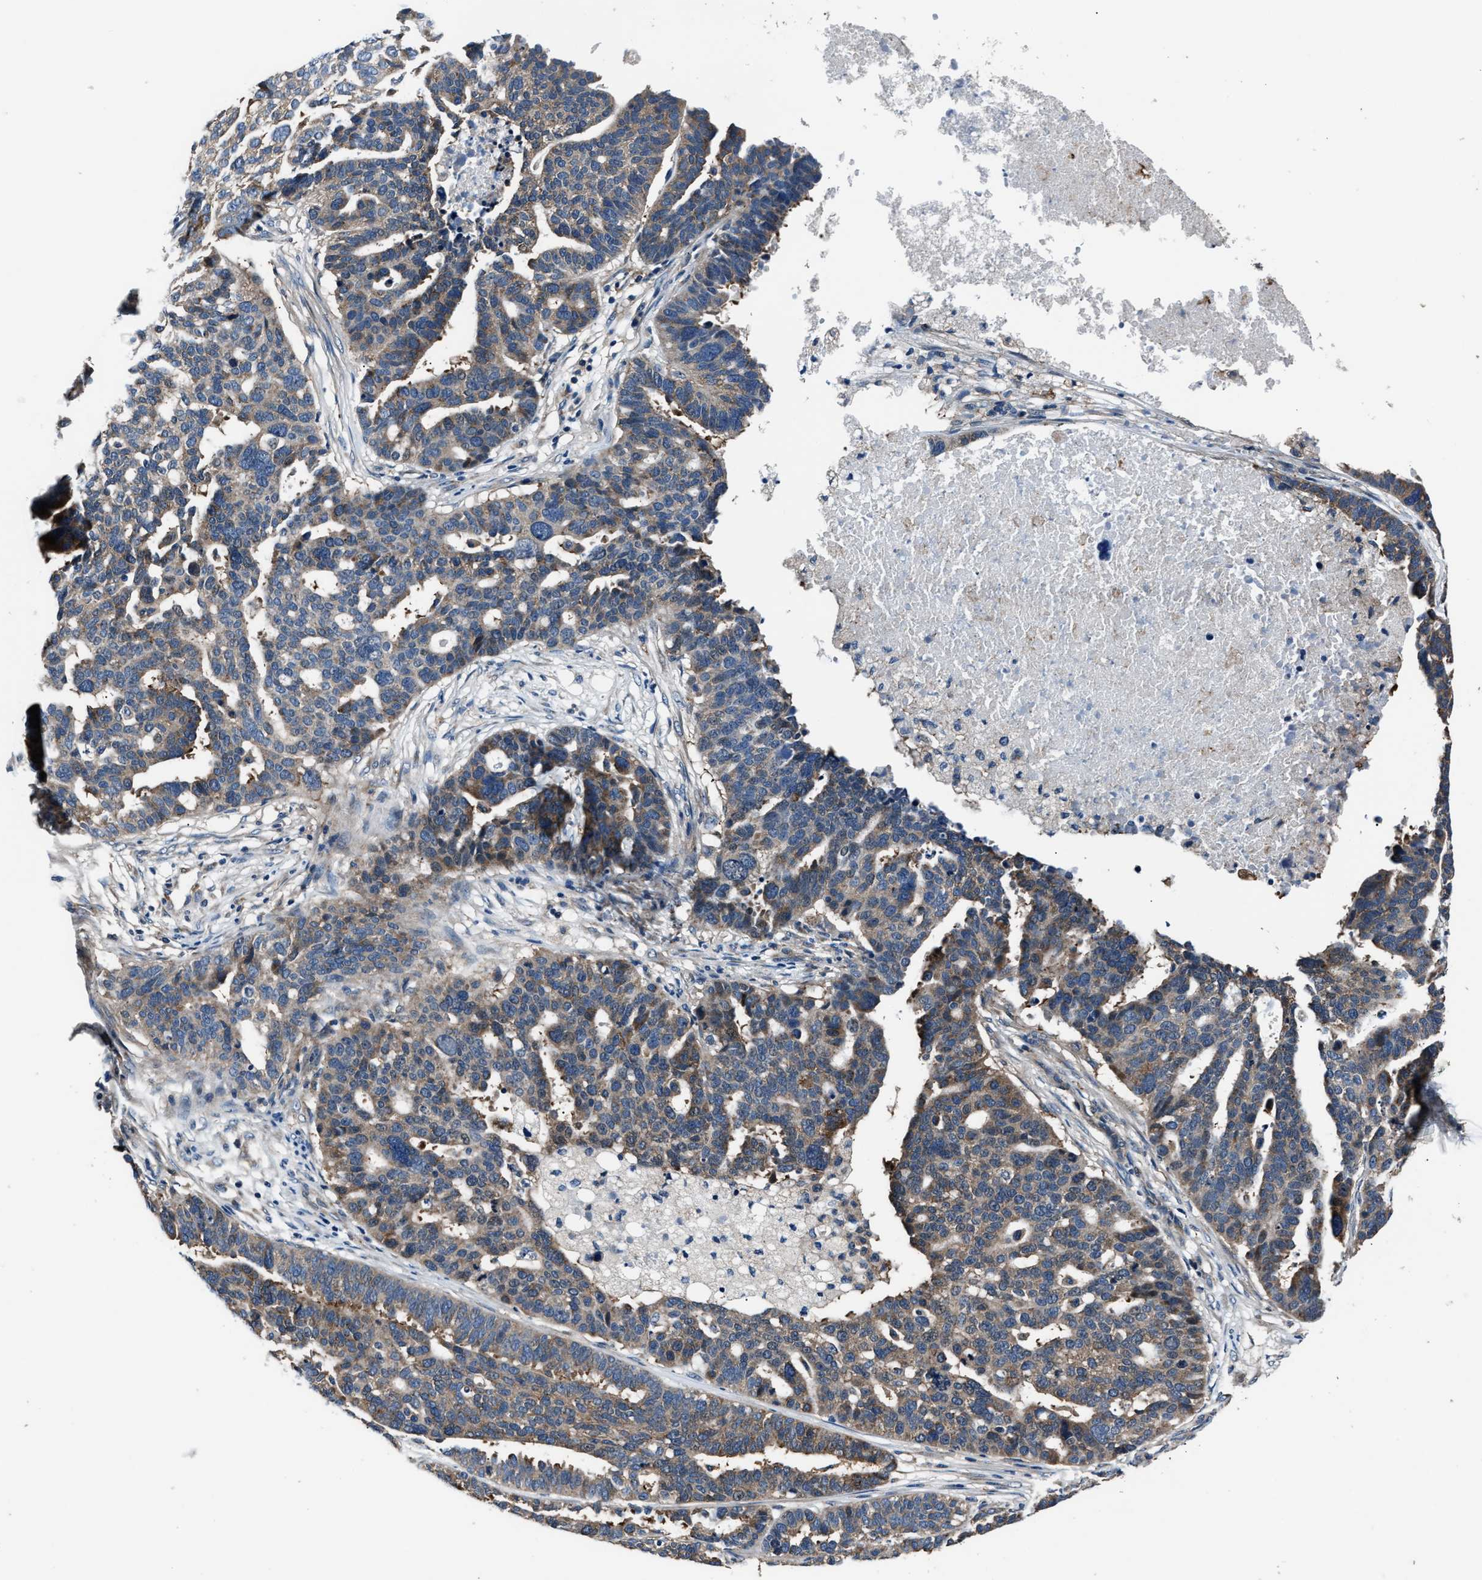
{"staining": {"intensity": "moderate", "quantity": ">75%", "location": "cytoplasmic/membranous"}, "tissue": "ovarian cancer", "cell_type": "Tumor cells", "image_type": "cancer", "snomed": [{"axis": "morphology", "description": "Cystadenocarcinoma, serous, NOS"}, {"axis": "topography", "description": "Ovary"}], "caption": "Immunohistochemical staining of human serous cystadenocarcinoma (ovarian) shows medium levels of moderate cytoplasmic/membranous protein expression in approximately >75% of tumor cells.", "gene": "IMPDH2", "patient": {"sex": "female", "age": 59}}